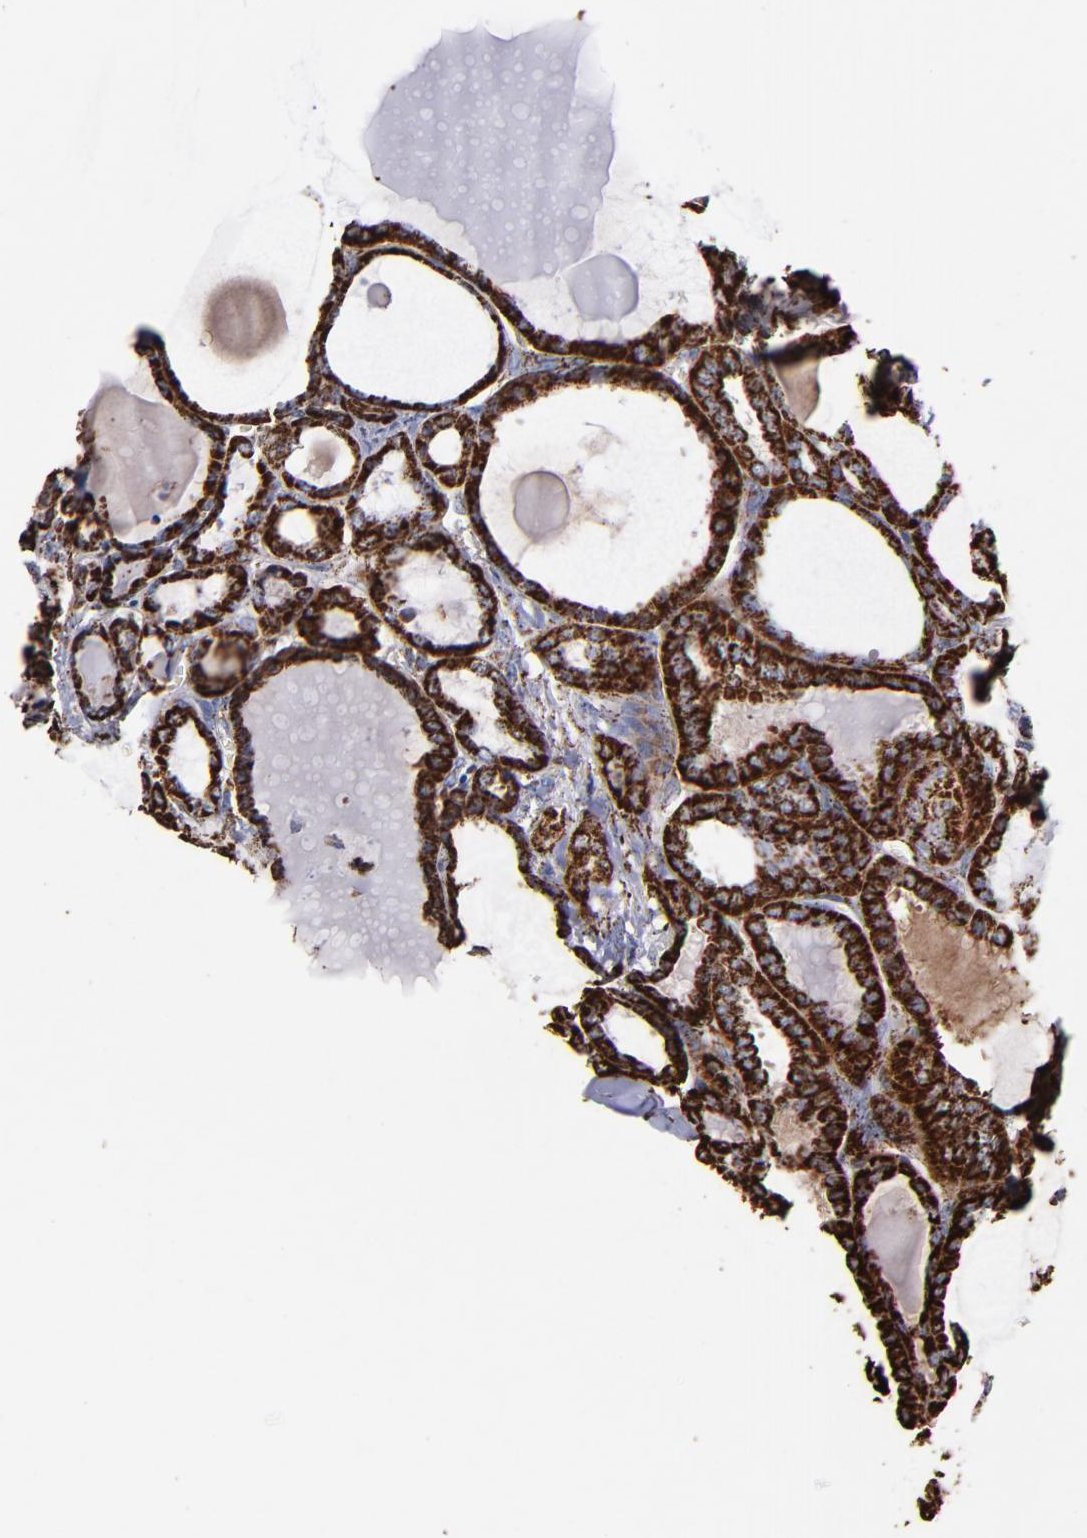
{"staining": {"intensity": "strong", "quantity": ">75%", "location": "cytoplasmic/membranous"}, "tissue": "thyroid cancer", "cell_type": "Tumor cells", "image_type": "cancer", "snomed": [{"axis": "morphology", "description": "Carcinoma, NOS"}, {"axis": "topography", "description": "Thyroid gland"}], "caption": "Thyroid carcinoma stained with immunohistochemistry (IHC) displays strong cytoplasmic/membranous expression in approximately >75% of tumor cells.", "gene": "SOD2", "patient": {"sex": "female", "age": 91}}